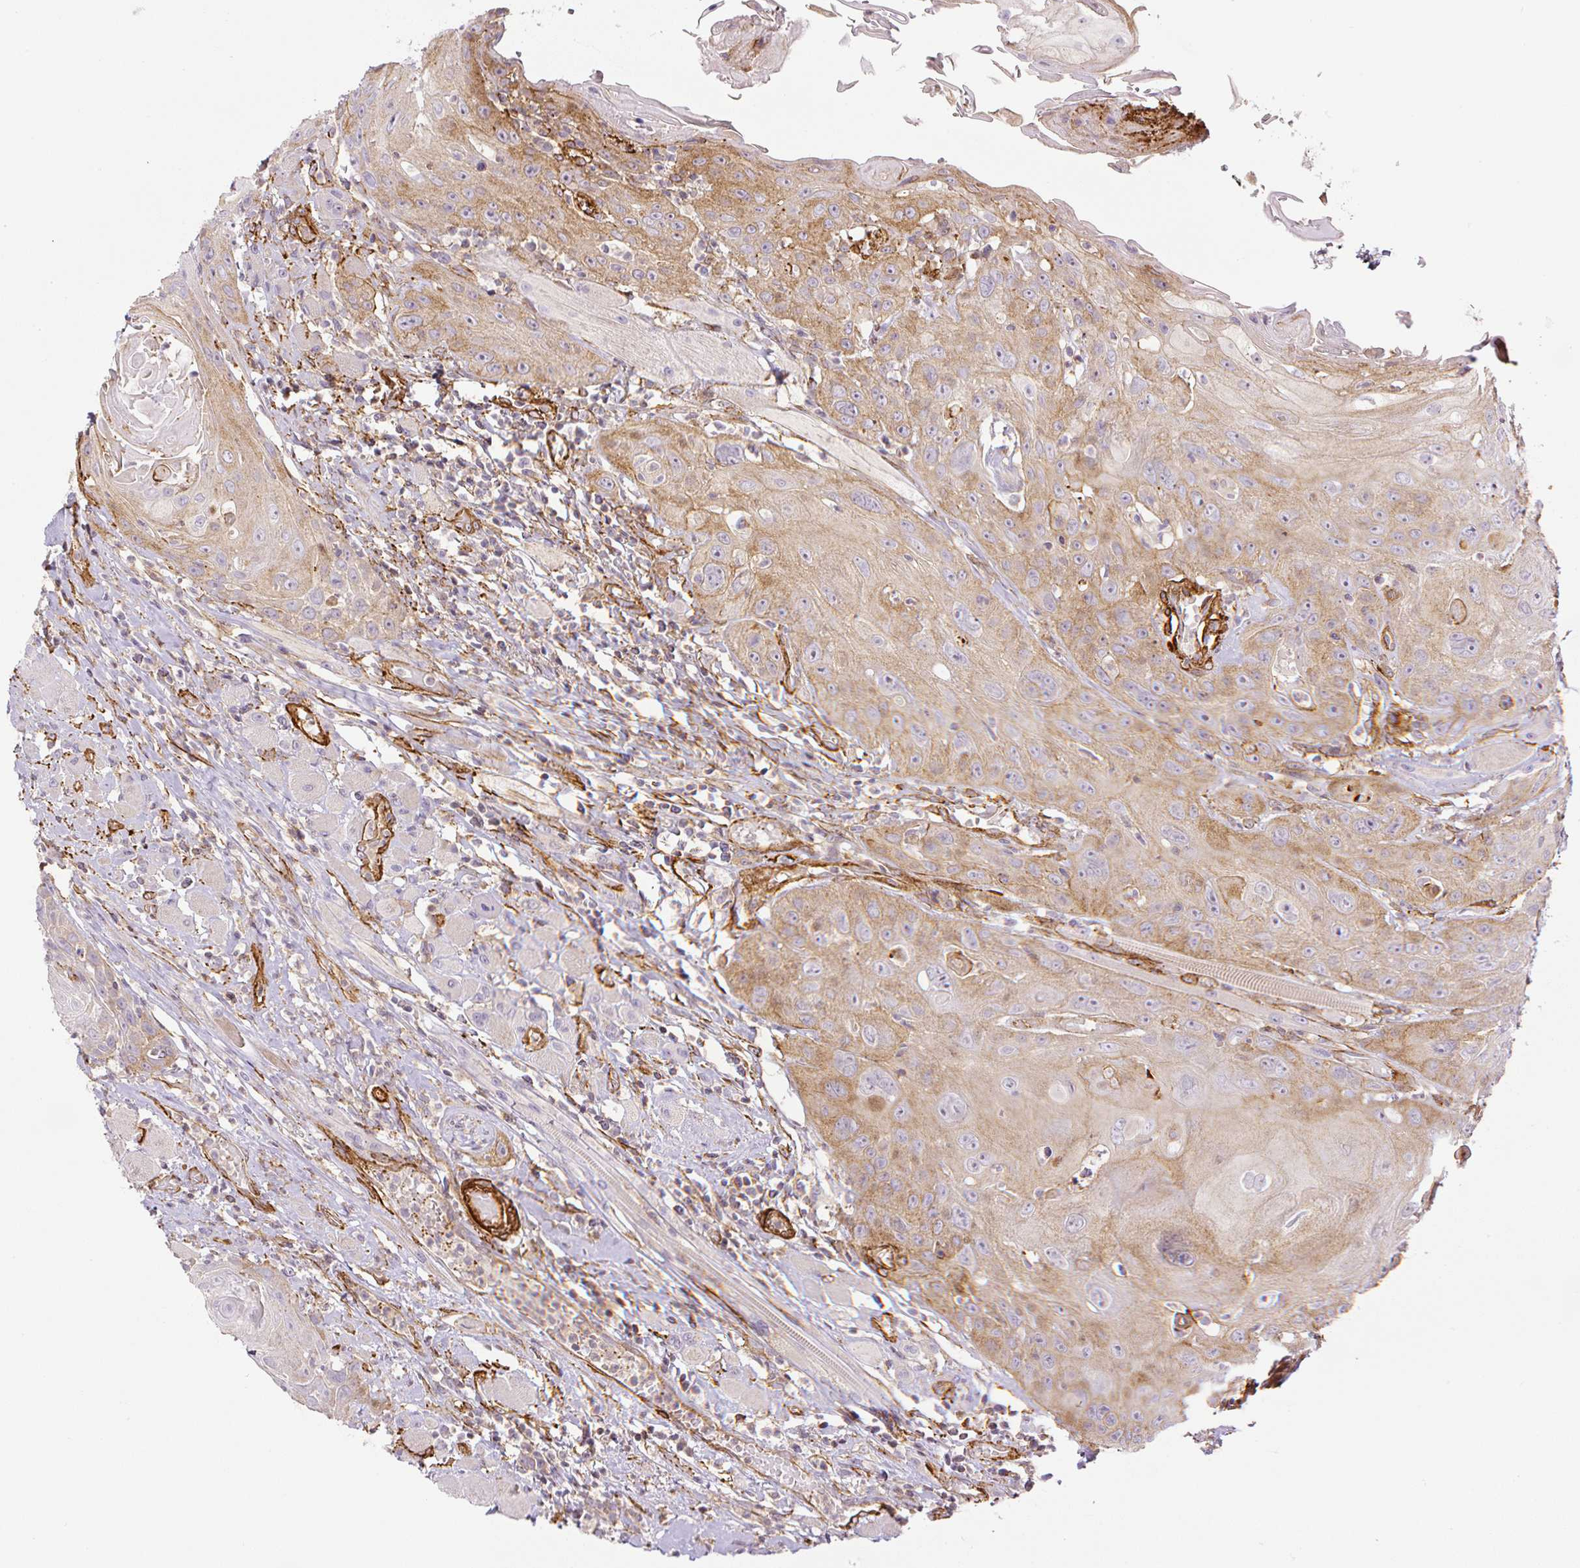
{"staining": {"intensity": "moderate", "quantity": ">75%", "location": "cytoplasmic/membranous"}, "tissue": "head and neck cancer", "cell_type": "Tumor cells", "image_type": "cancer", "snomed": [{"axis": "morphology", "description": "Squamous cell carcinoma, NOS"}, {"axis": "topography", "description": "Head-Neck"}], "caption": "The immunohistochemical stain labels moderate cytoplasmic/membranous positivity in tumor cells of head and neck squamous cell carcinoma tissue.", "gene": "MYL12A", "patient": {"sex": "female", "age": 59}}